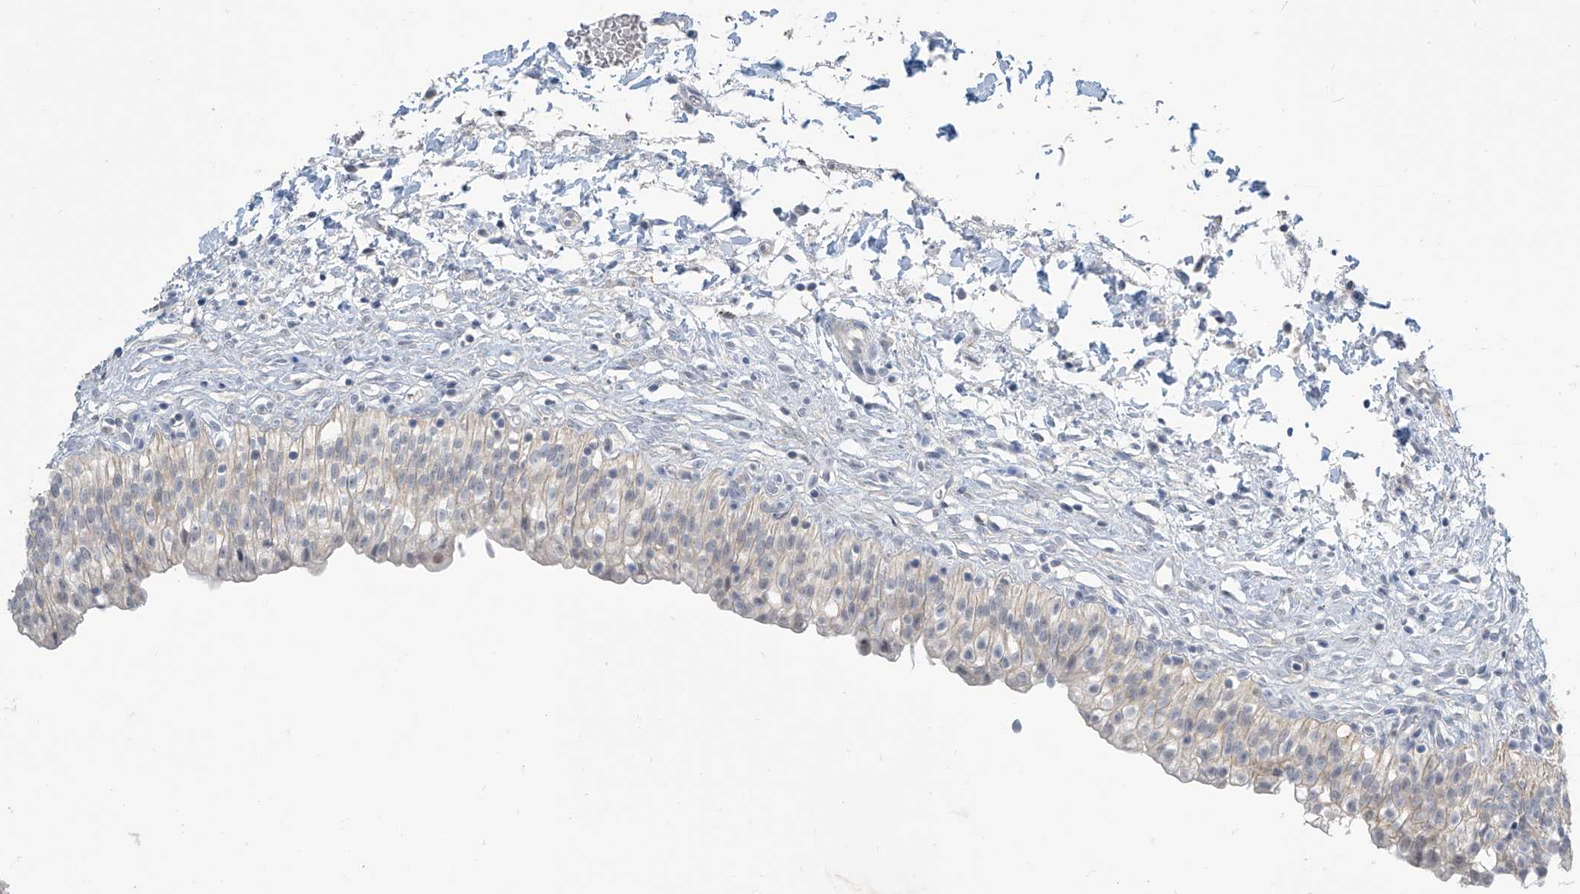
{"staining": {"intensity": "weak", "quantity": "<25%", "location": "cytoplasmic/membranous"}, "tissue": "urinary bladder", "cell_type": "Urothelial cells", "image_type": "normal", "snomed": [{"axis": "morphology", "description": "Normal tissue, NOS"}, {"axis": "topography", "description": "Urinary bladder"}], "caption": "IHC image of normal urinary bladder: human urinary bladder stained with DAB (3,3'-diaminobenzidine) reveals no significant protein staining in urothelial cells. The staining was performed using DAB (3,3'-diaminobenzidine) to visualize the protein expression in brown, while the nuclei were stained in blue with hematoxylin (Magnification: 20x).", "gene": "METAP1D", "patient": {"sex": "male", "age": 55}}